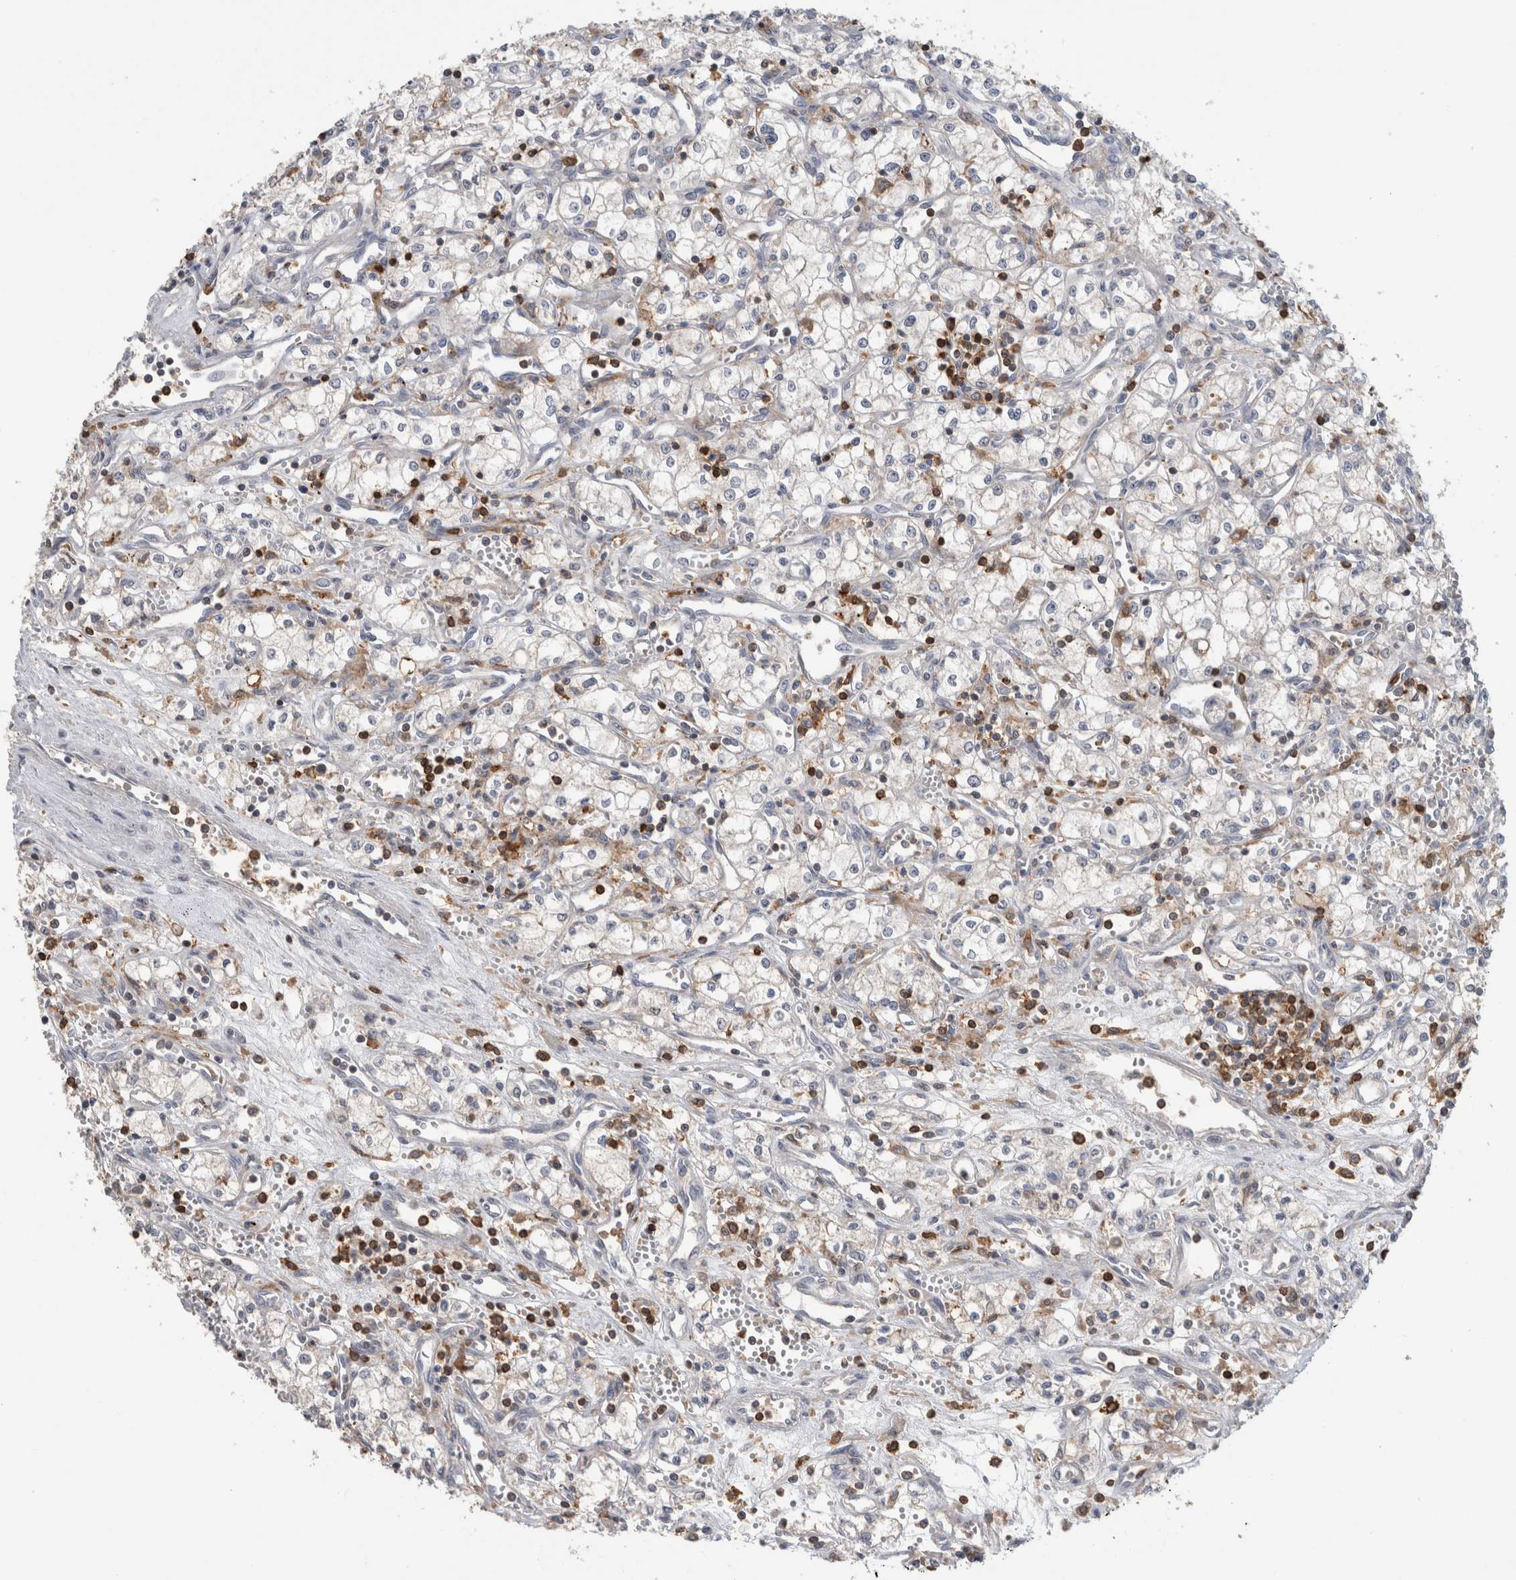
{"staining": {"intensity": "negative", "quantity": "none", "location": "none"}, "tissue": "renal cancer", "cell_type": "Tumor cells", "image_type": "cancer", "snomed": [{"axis": "morphology", "description": "Adenocarcinoma, NOS"}, {"axis": "topography", "description": "Kidney"}], "caption": "Immunohistochemistry (IHC) image of neoplastic tissue: adenocarcinoma (renal) stained with DAB (3,3'-diaminobenzidine) shows no significant protein expression in tumor cells.", "gene": "GFRA2", "patient": {"sex": "male", "age": 59}}